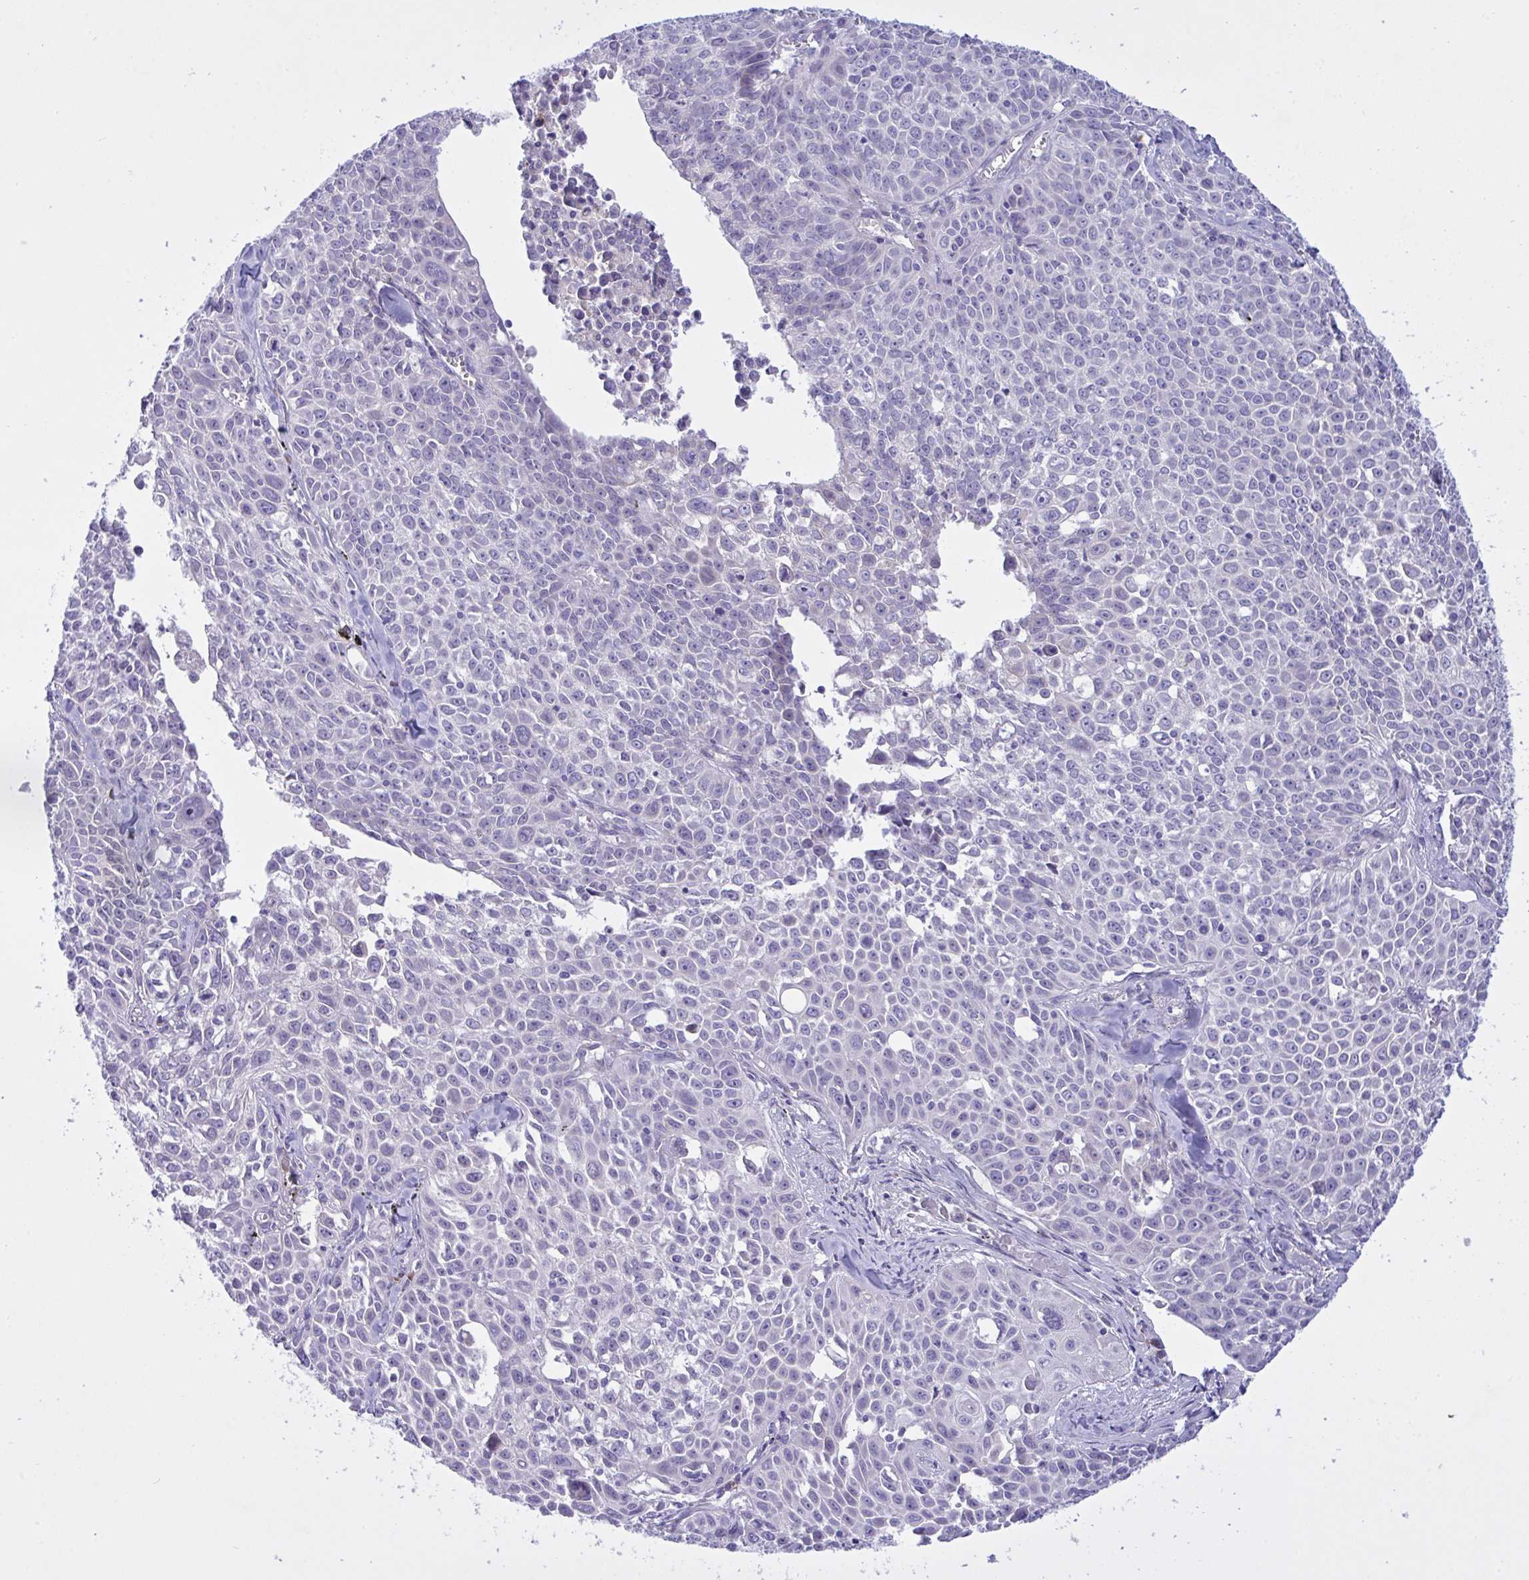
{"staining": {"intensity": "negative", "quantity": "none", "location": "none"}, "tissue": "lung cancer", "cell_type": "Tumor cells", "image_type": "cancer", "snomed": [{"axis": "morphology", "description": "Squamous cell carcinoma, NOS"}, {"axis": "morphology", "description": "Squamous cell carcinoma, metastatic, NOS"}, {"axis": "topography", "description": "Lymph node"}, {"axis": "topography", "description": "Lung"}], "caption": "A high-resolution micrograph shows immunohistochemistry (IHC) staining of metastatic squamous cell carcinoma (lung), which displays no significant positivity in tumor cells.", "gene": "FAM86B1", "patient": {"sex": "female", "age": 62}}